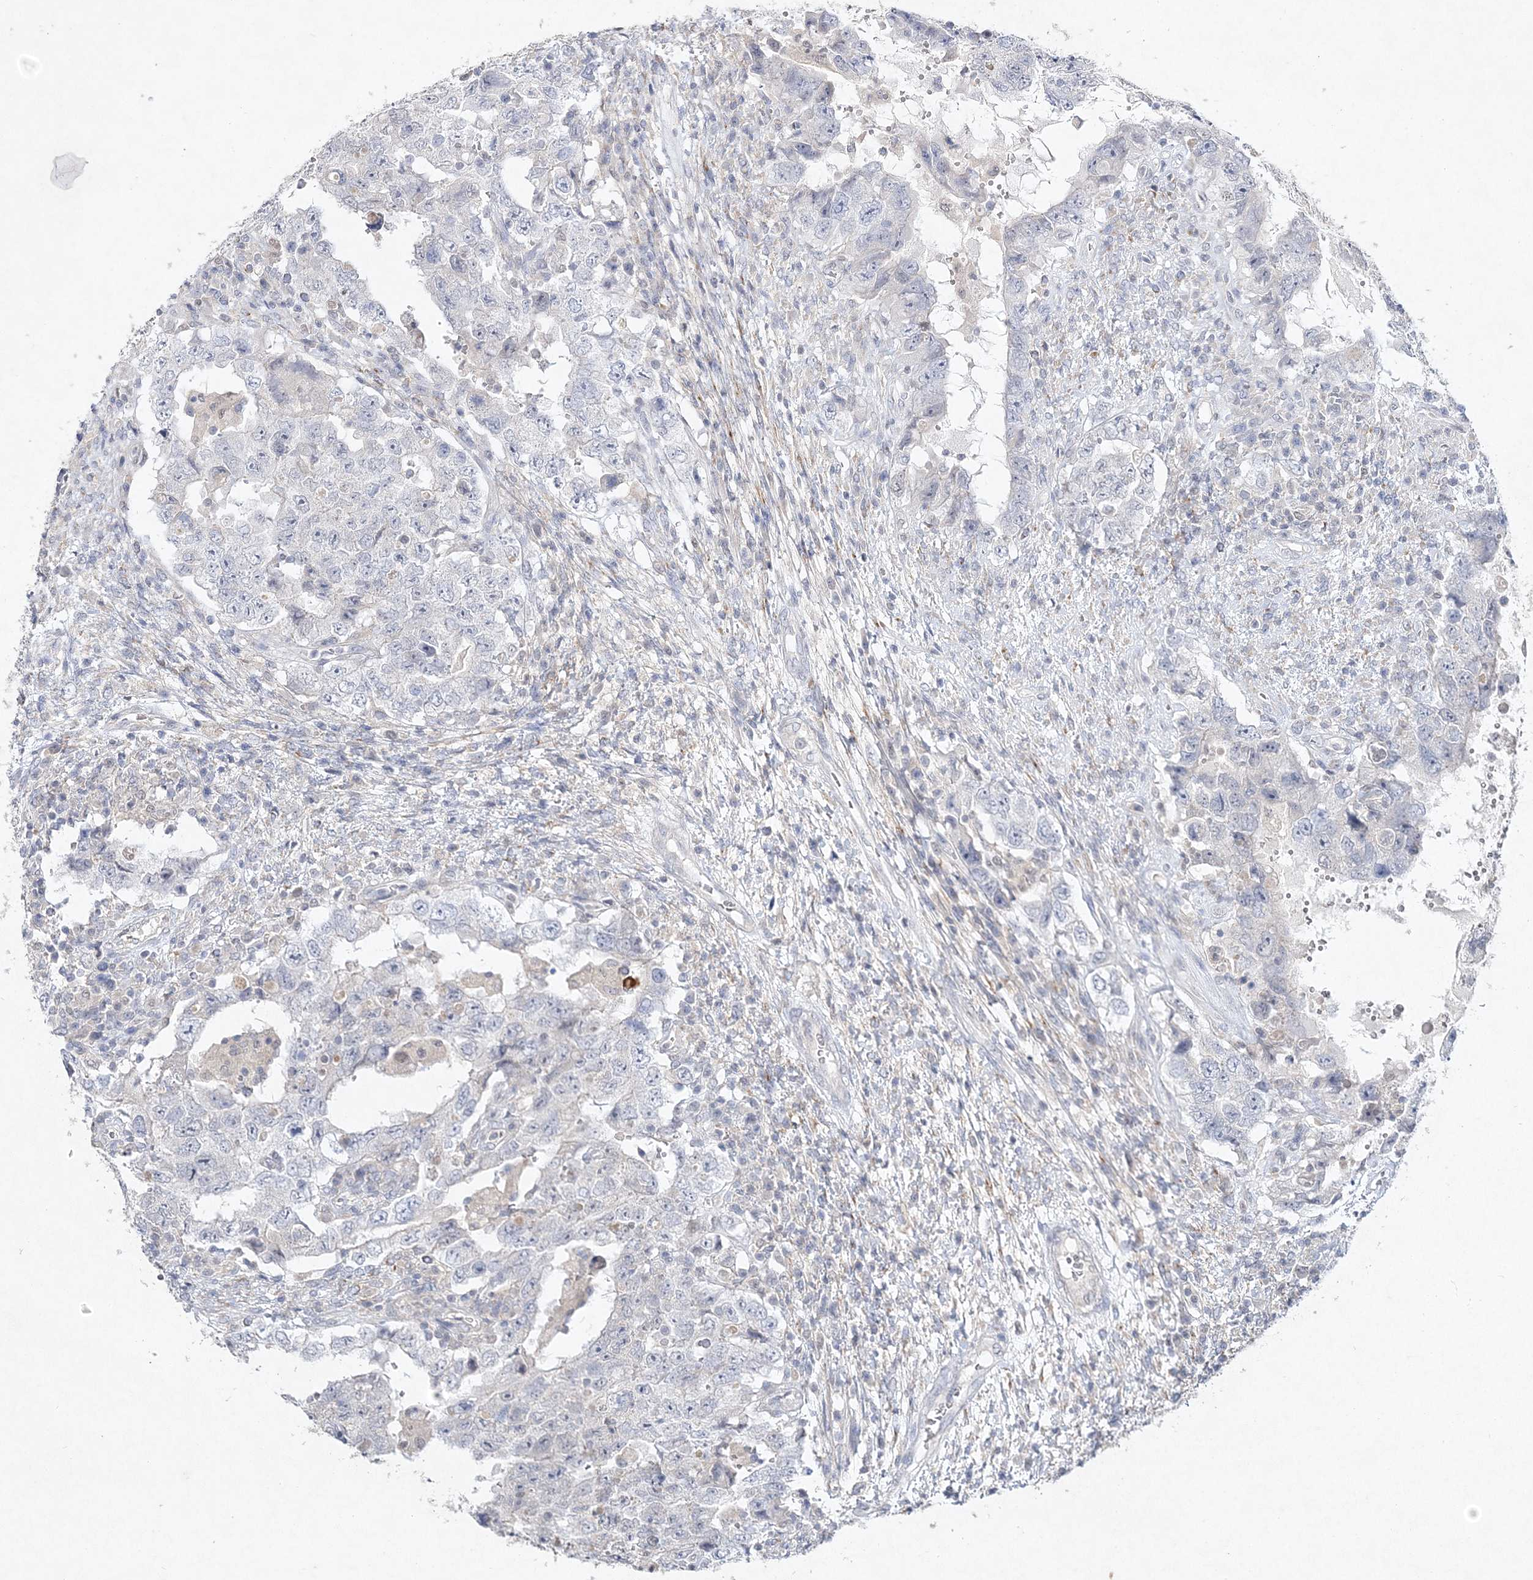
{"staining": {"intensity": "negative", "quantity": "none", "location": "none"}, "tissue": "testis cancer", "cell_type": "Tumor cells", "image_type": "cancer", "snomed": [{"axis": "morphology", "description": "Carcinoma, Embryonal, NOS"}, {"axis": "topography", "description": "Testis"}], "caption": "This is an immunohistochemistry (IHC) micrograph of human testis cancer. There is no expression in tumor cells.", "gene": "MAT2B", "patient": {"sex": "male", "age": 26}}